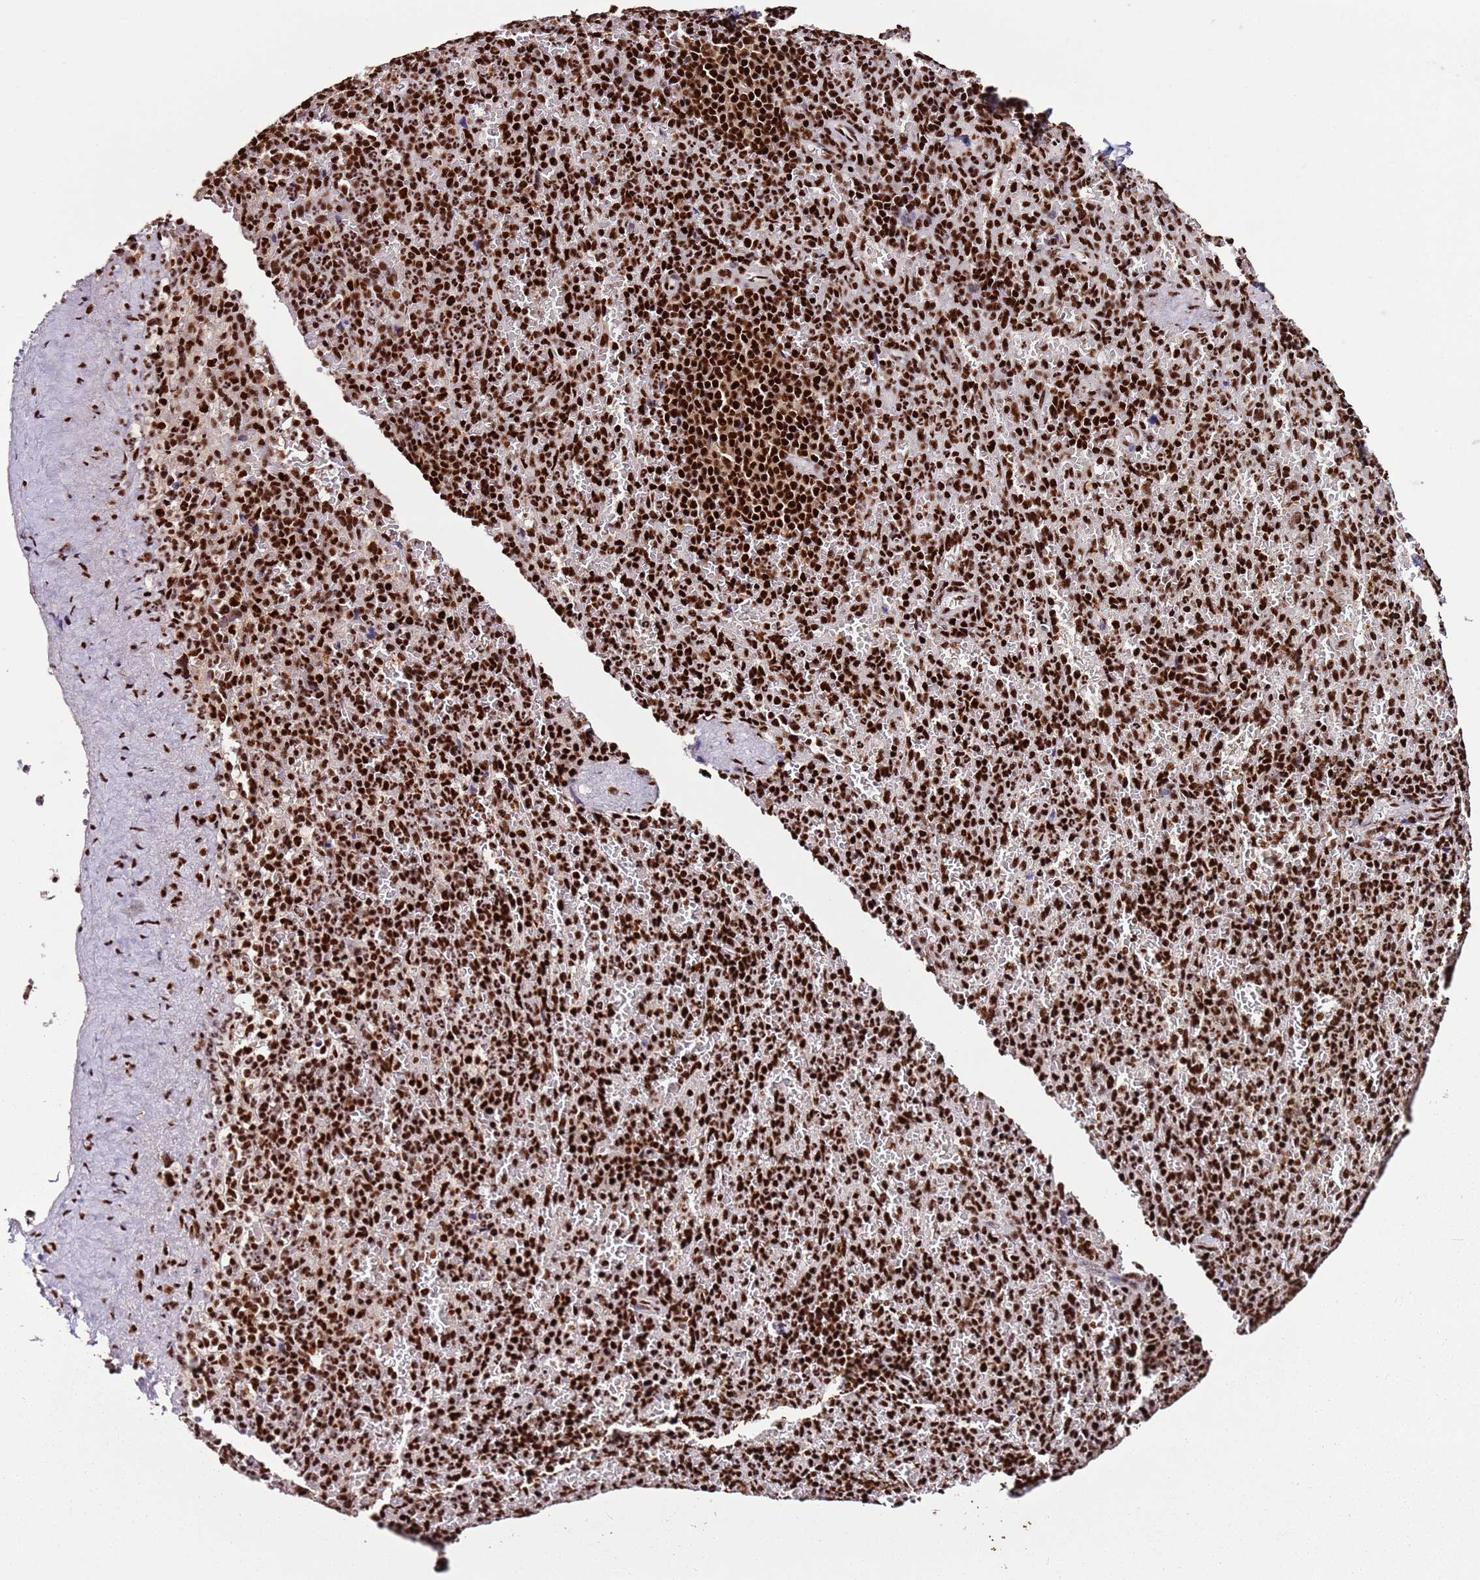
{"staining": {"intensity": "strong", "quantity": ">75%", "location": "nuclear"}, "tissue": "spleen", "cell_type": "Cells in red pulp", "image_type": "normal", "snomed": [{"axis": "morphology", "description": "Normal tissue, NOS"}, {"axis": "topography", "description": "Spleen"}], "caption": "Brown immunohistochemical staining in benign spleen demonstrates strong nuclear expression in approximately >75% of cells in red pulp. Using DAB (3,3'-diaminobenzidine) (brown) and hematoxylin (blue) stains, captured at high magnification using brightfield microscopy.", "gene": "C6orf226", "patient": {"sex": "female", "age": 74}}